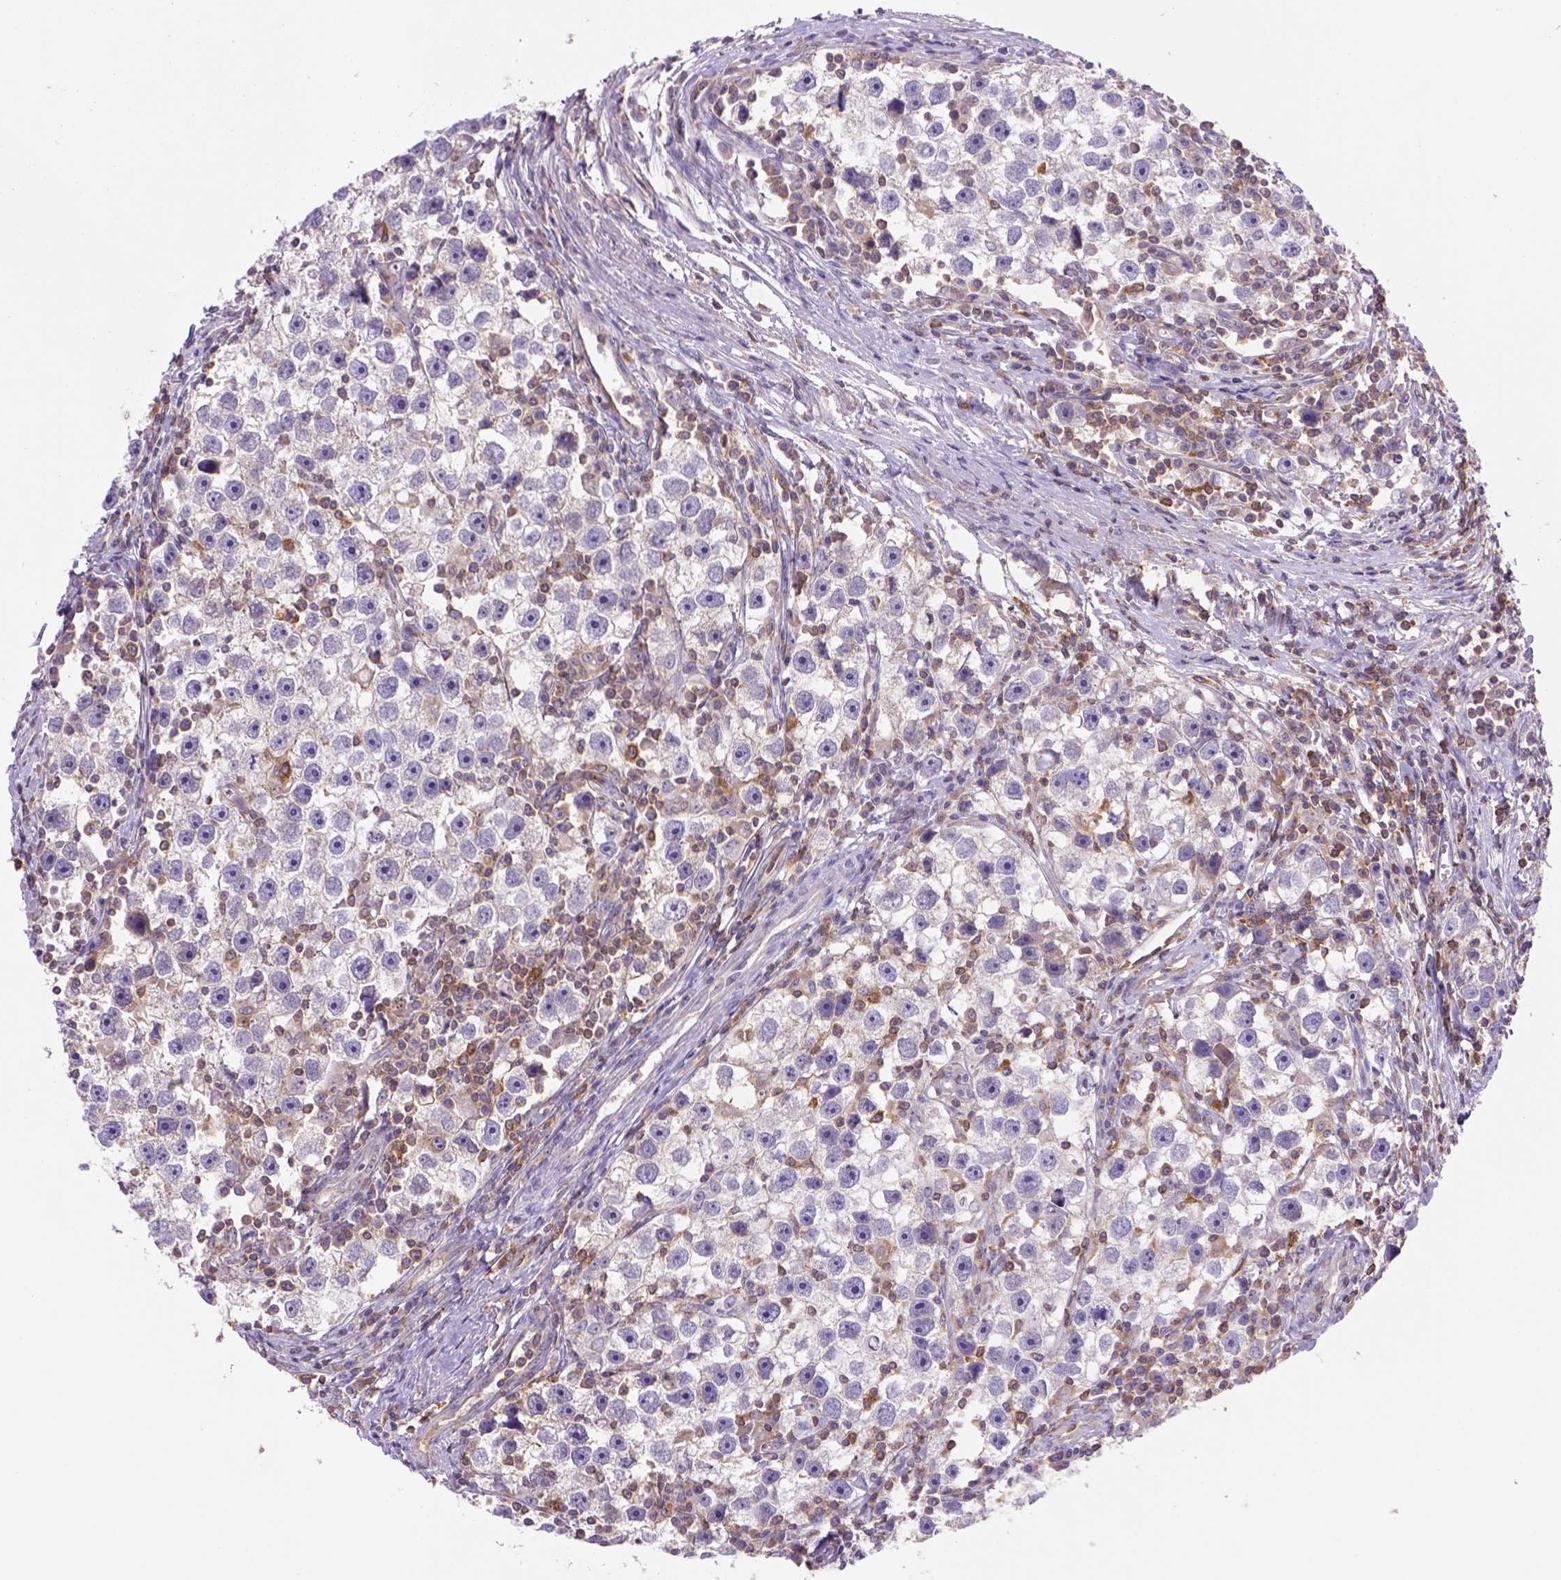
{"staining": {"intensity": "negative", "quantity": "none", "location": "none"}, "tissue": "testis cancer", "cell_type": "Tumor cells", "image_type": "cancer", "snomed": [{"axis": "morphology", "description": "Seminoma, NOS"}, {"axis": "topography", "description": "Testis"}], "caption": "Tumor cells show no significant expression in seminoma (testis).", "gene": "INPP5D", "patient": {"sex": "male", "age": 30}}